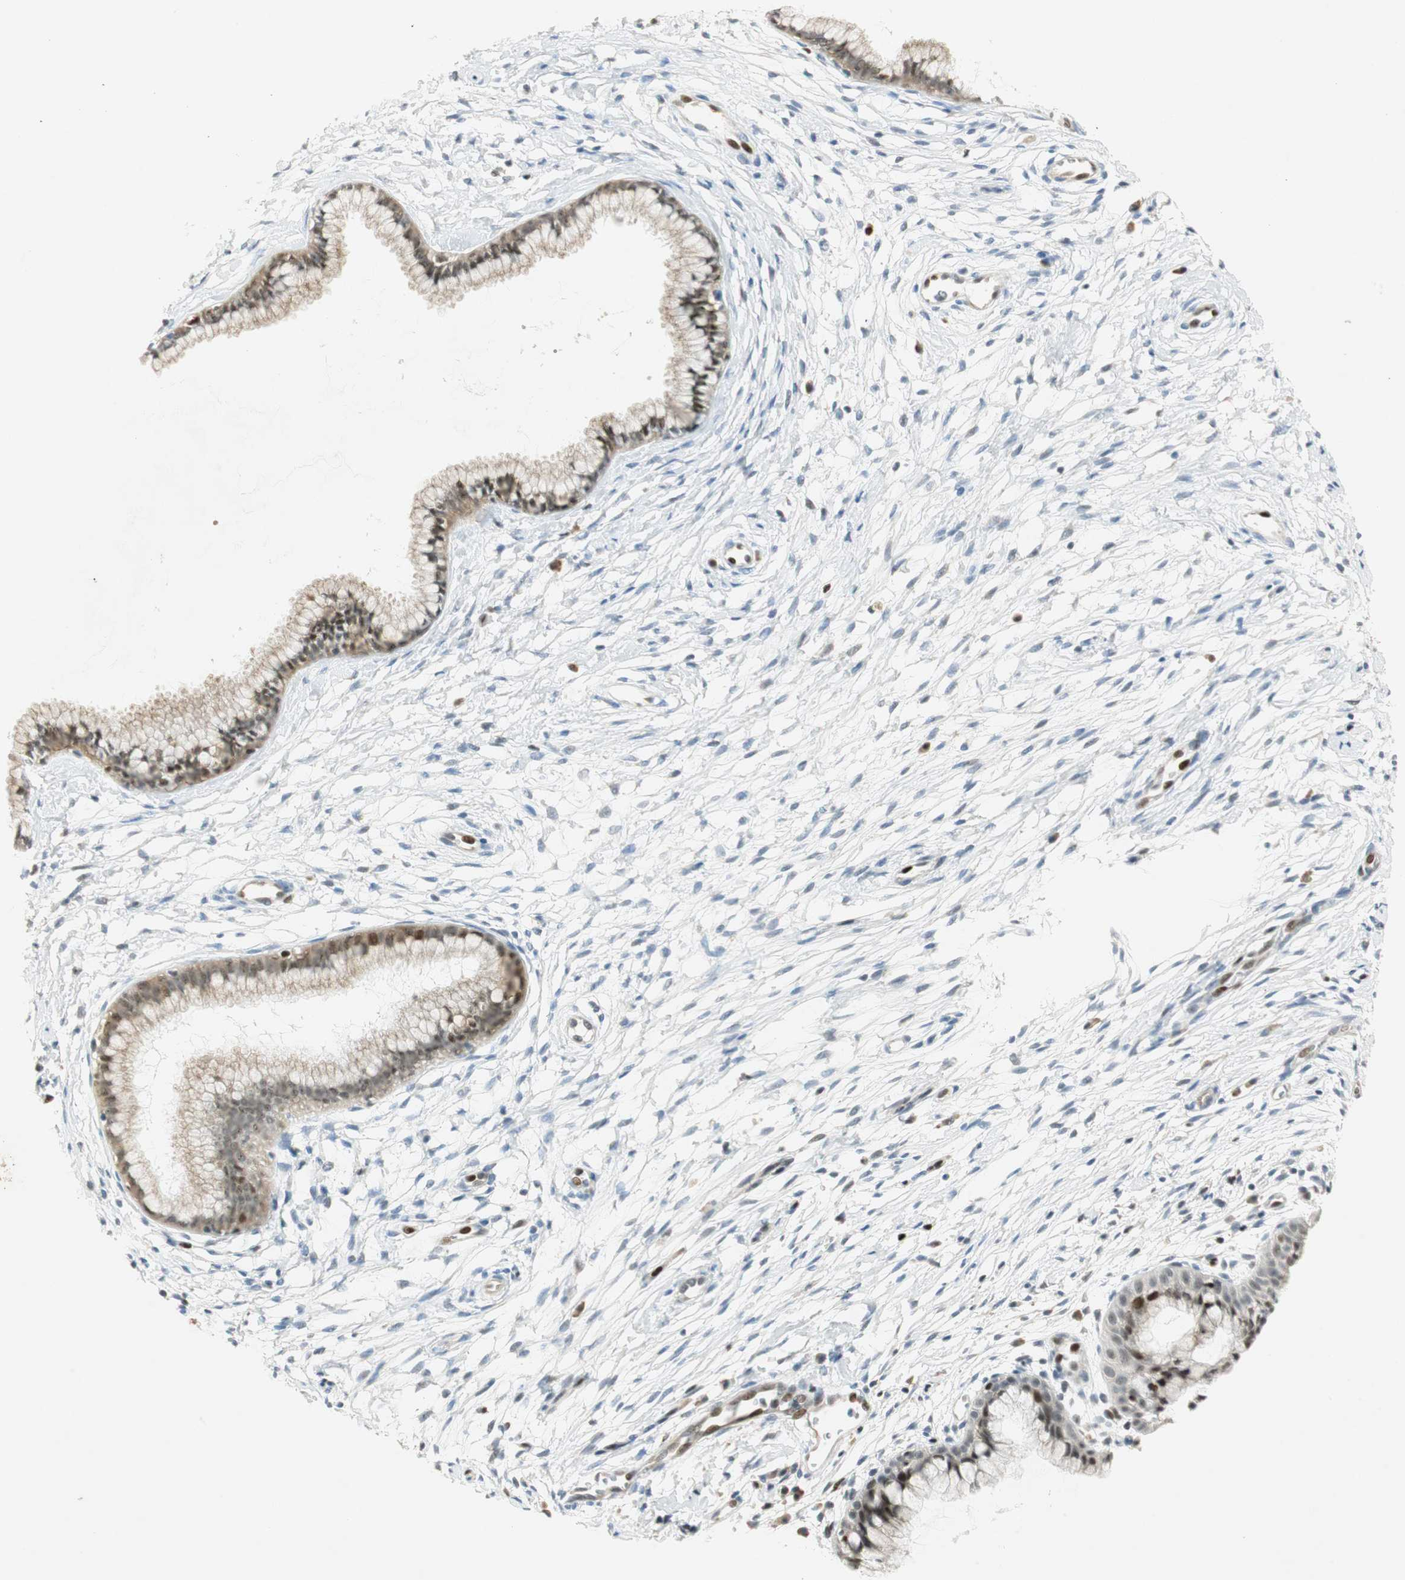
{"staining": {"intensity": "moderate", "quantity": "25%-75%", "location": "cytoplasmic/membranous,nuclear"}, "tissue": "cervix", "cell_type": "Glandular cells", "image_type": "normal", "snomed": [{"axis": "morphology", "description": "Normal tissue, NOS"}, {"axis": "topography", "description": "Cervix"}], "caption": "IHC of benign human cervix shows medium levels of moderate cytoplasmic/membranous,nuclear staining in approximately 25%-75% of glandular cells.", "gene": "MSX2", "patient": {"sex": "female", "age": 39}}